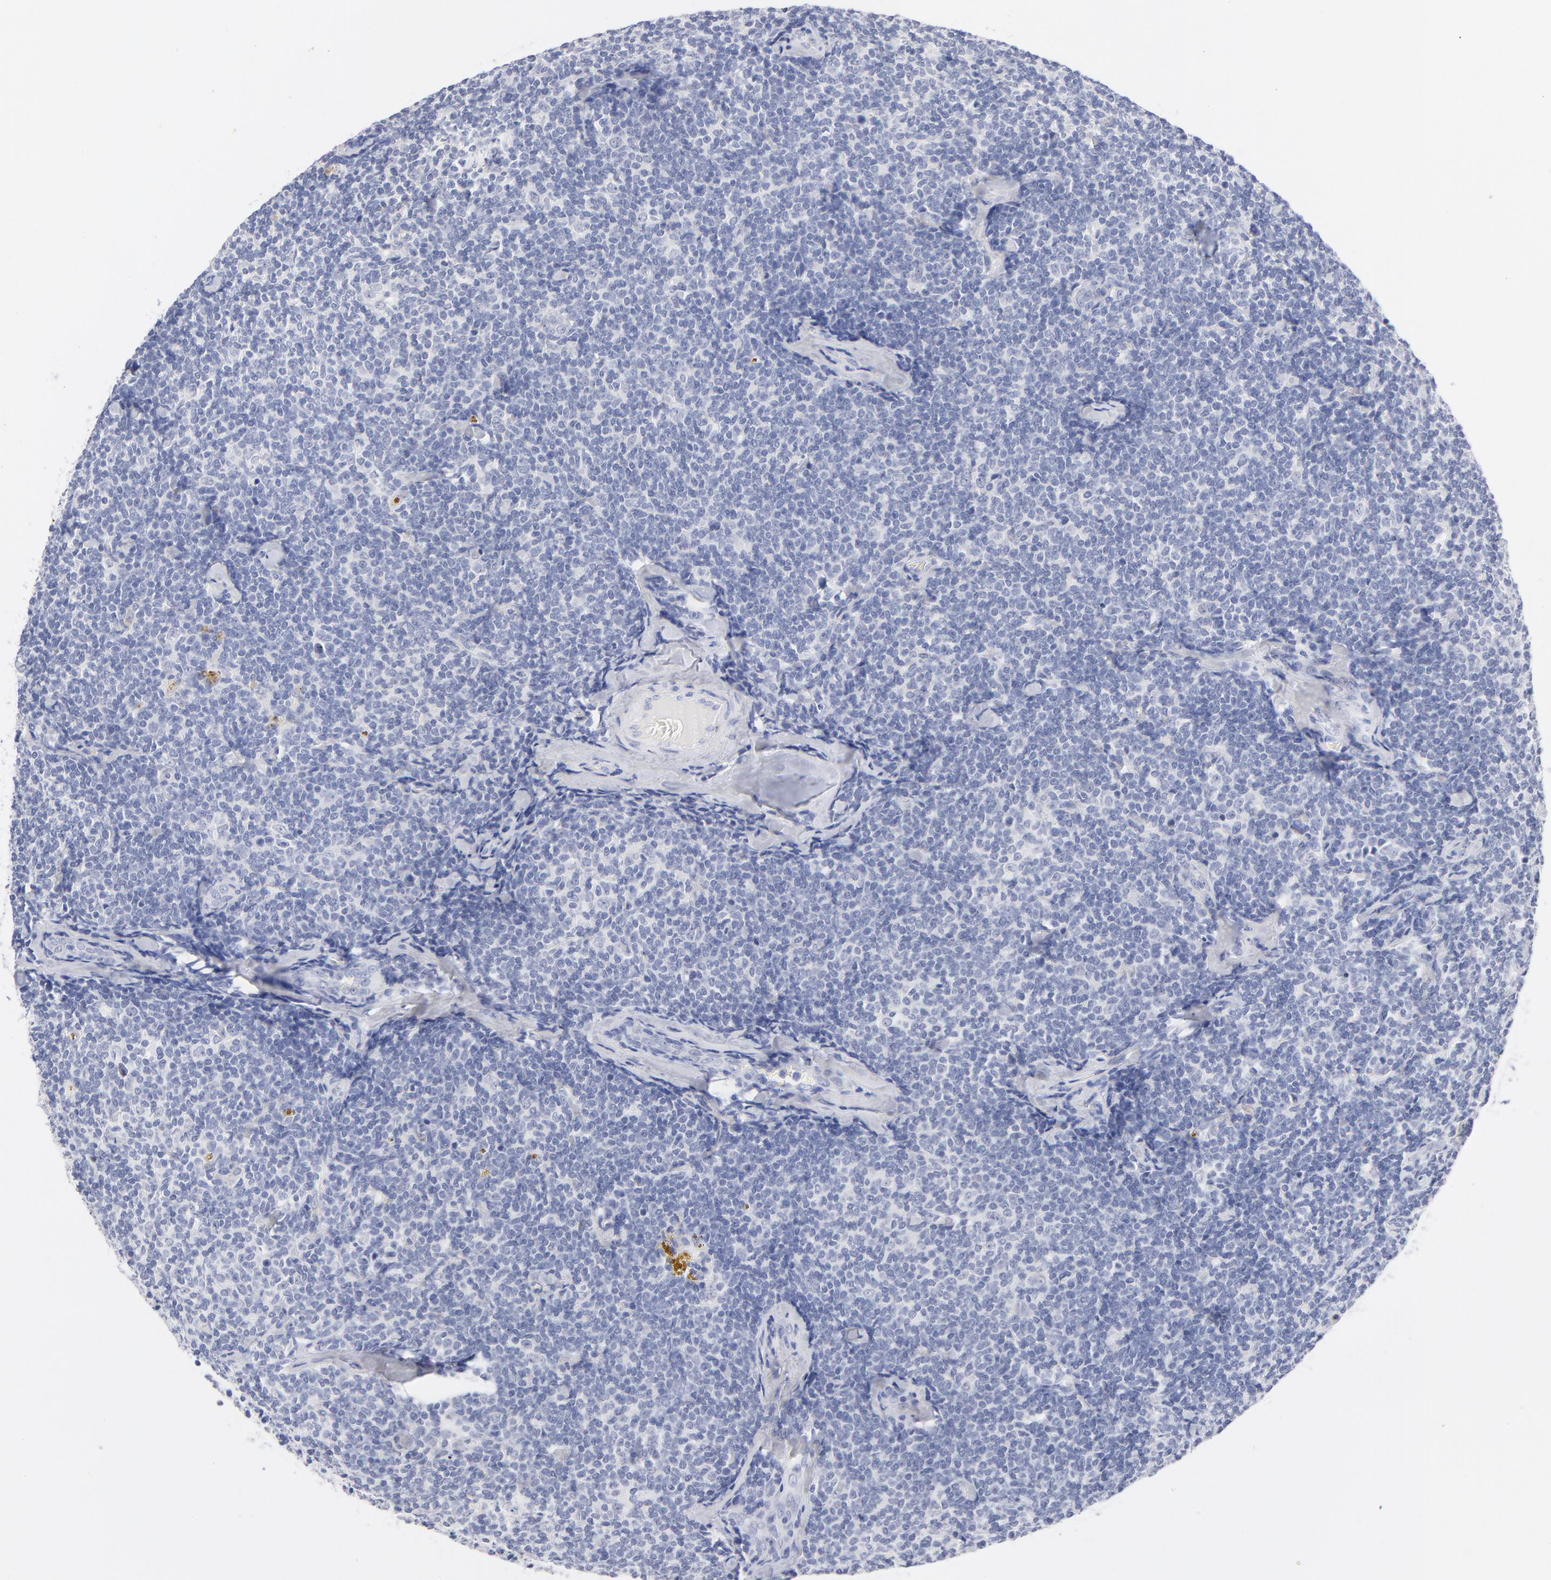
{"staining": {"intensity": "negative", "quantity": "none", "location": "none"}, "tissue": "lymphoma", "cell_type": "Tumor cells", "image_type": "cancer", "snomed": [{"axis": "morphology", "description": "Malignant lymphoma, non-Hodgkin's type, Low grade"}, {"axis": "topography", "description": "Lymph node"}], "caption": "A high-resolution image shows immunohistochemistry staining of lymphoma, which reveals no significant positivity in tumor cells. (DAB immunohistochemistry visualized using brightfield microscopy, high magnification).", "gene": "KHNYN", "patient": {"sex": "female", "age": 56}}